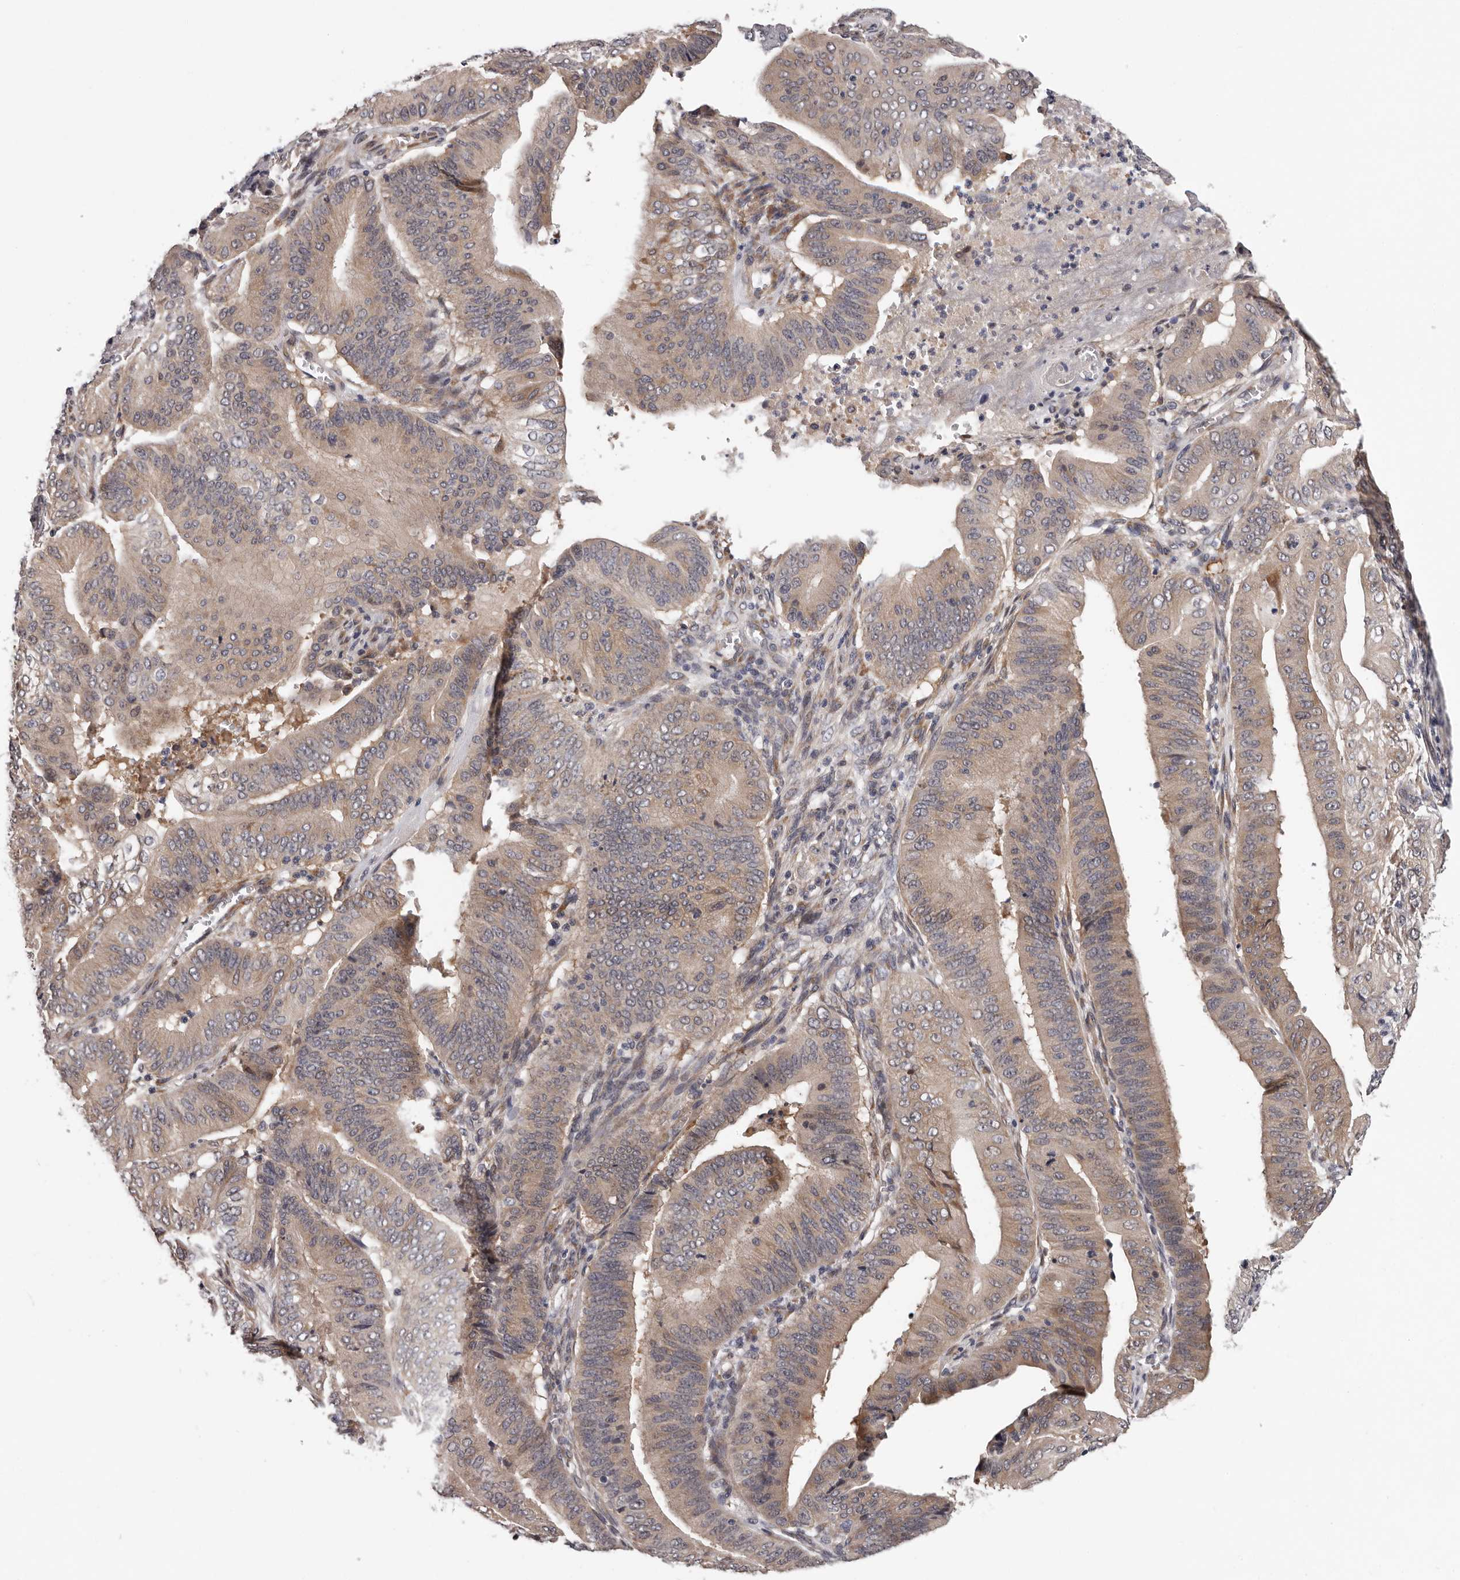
{"staining": {"intensity": "moderate", "quantity": ">75%", "location": "cytoplasmic/membranous"}, "tissue": "pancreatic cancer", "cell_type": "Tumor cells", "image_type": "cancer", "snomed": [{"axis": "morphology", "description": "Adenocarcinoma, NOS"}, {"axis": "topography", "description": "Pancreas"}], "caption": "DAB immunohistochemical staining of adenocarcinoma (pancreatic) demonstrates moderate cytoplasmic/membranous protein positivity in approximately >75% of tumor cells.", "gene": "MED8", "patient": {"sex": "female", "age": 77}}